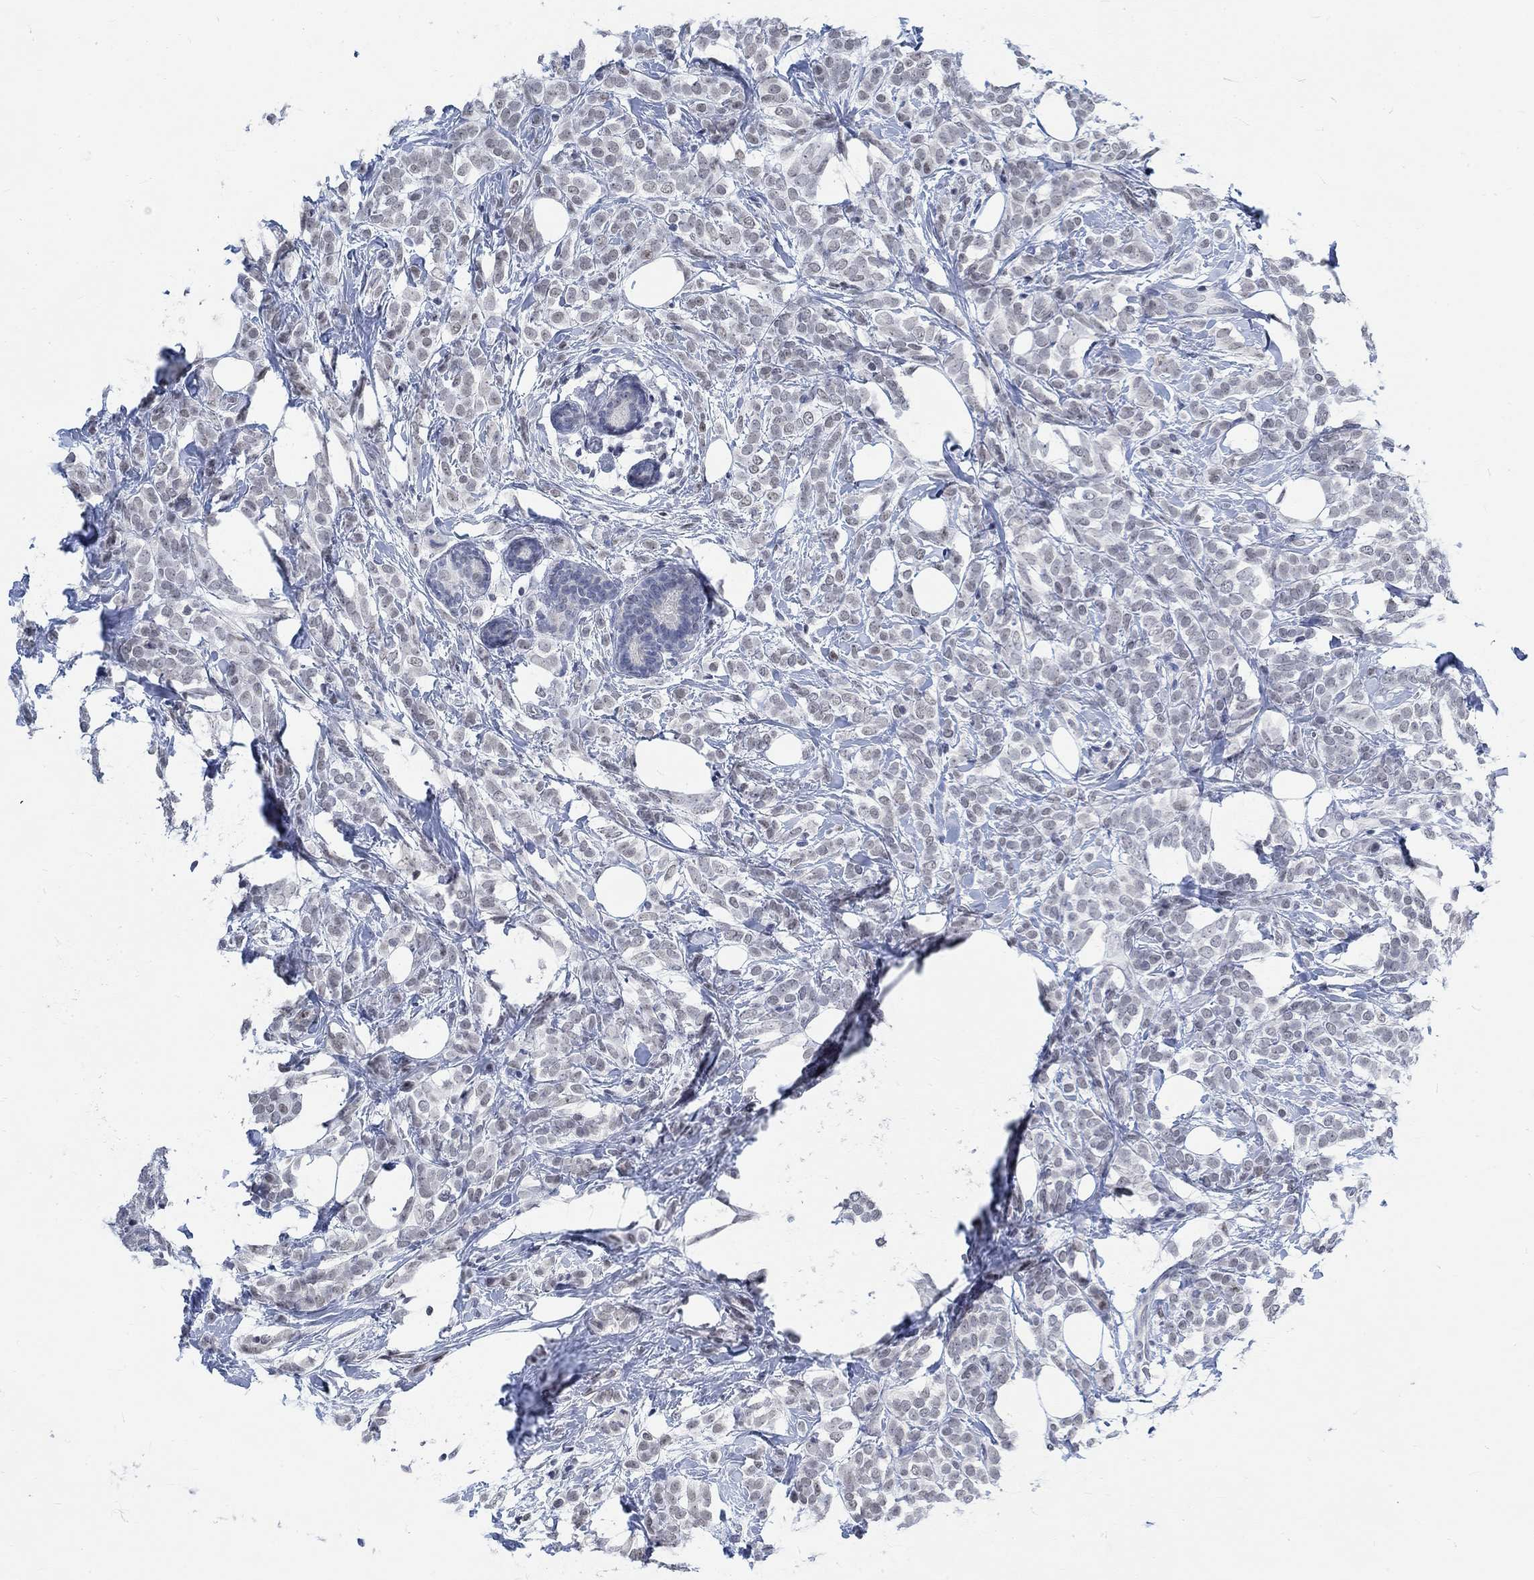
{"staining": {"intensity": "weak", "quantity": "<25%", "location": "nuclear"}, "tissue": "breast cancer", "cell_type": "Tumor cells", "image_type": "cancer", "snomed": [{"axis": "morphology", "description": "Lobular carcinoma"}, {"axis": "topography", "description": "Breast"}], "caption": "Lobular carcinoma (breast) was stained to show a protein in brown. There is no significant expression in tumor cells.", "gene": "KCNH8", "patient": {"sex": "female", "age": 49}}